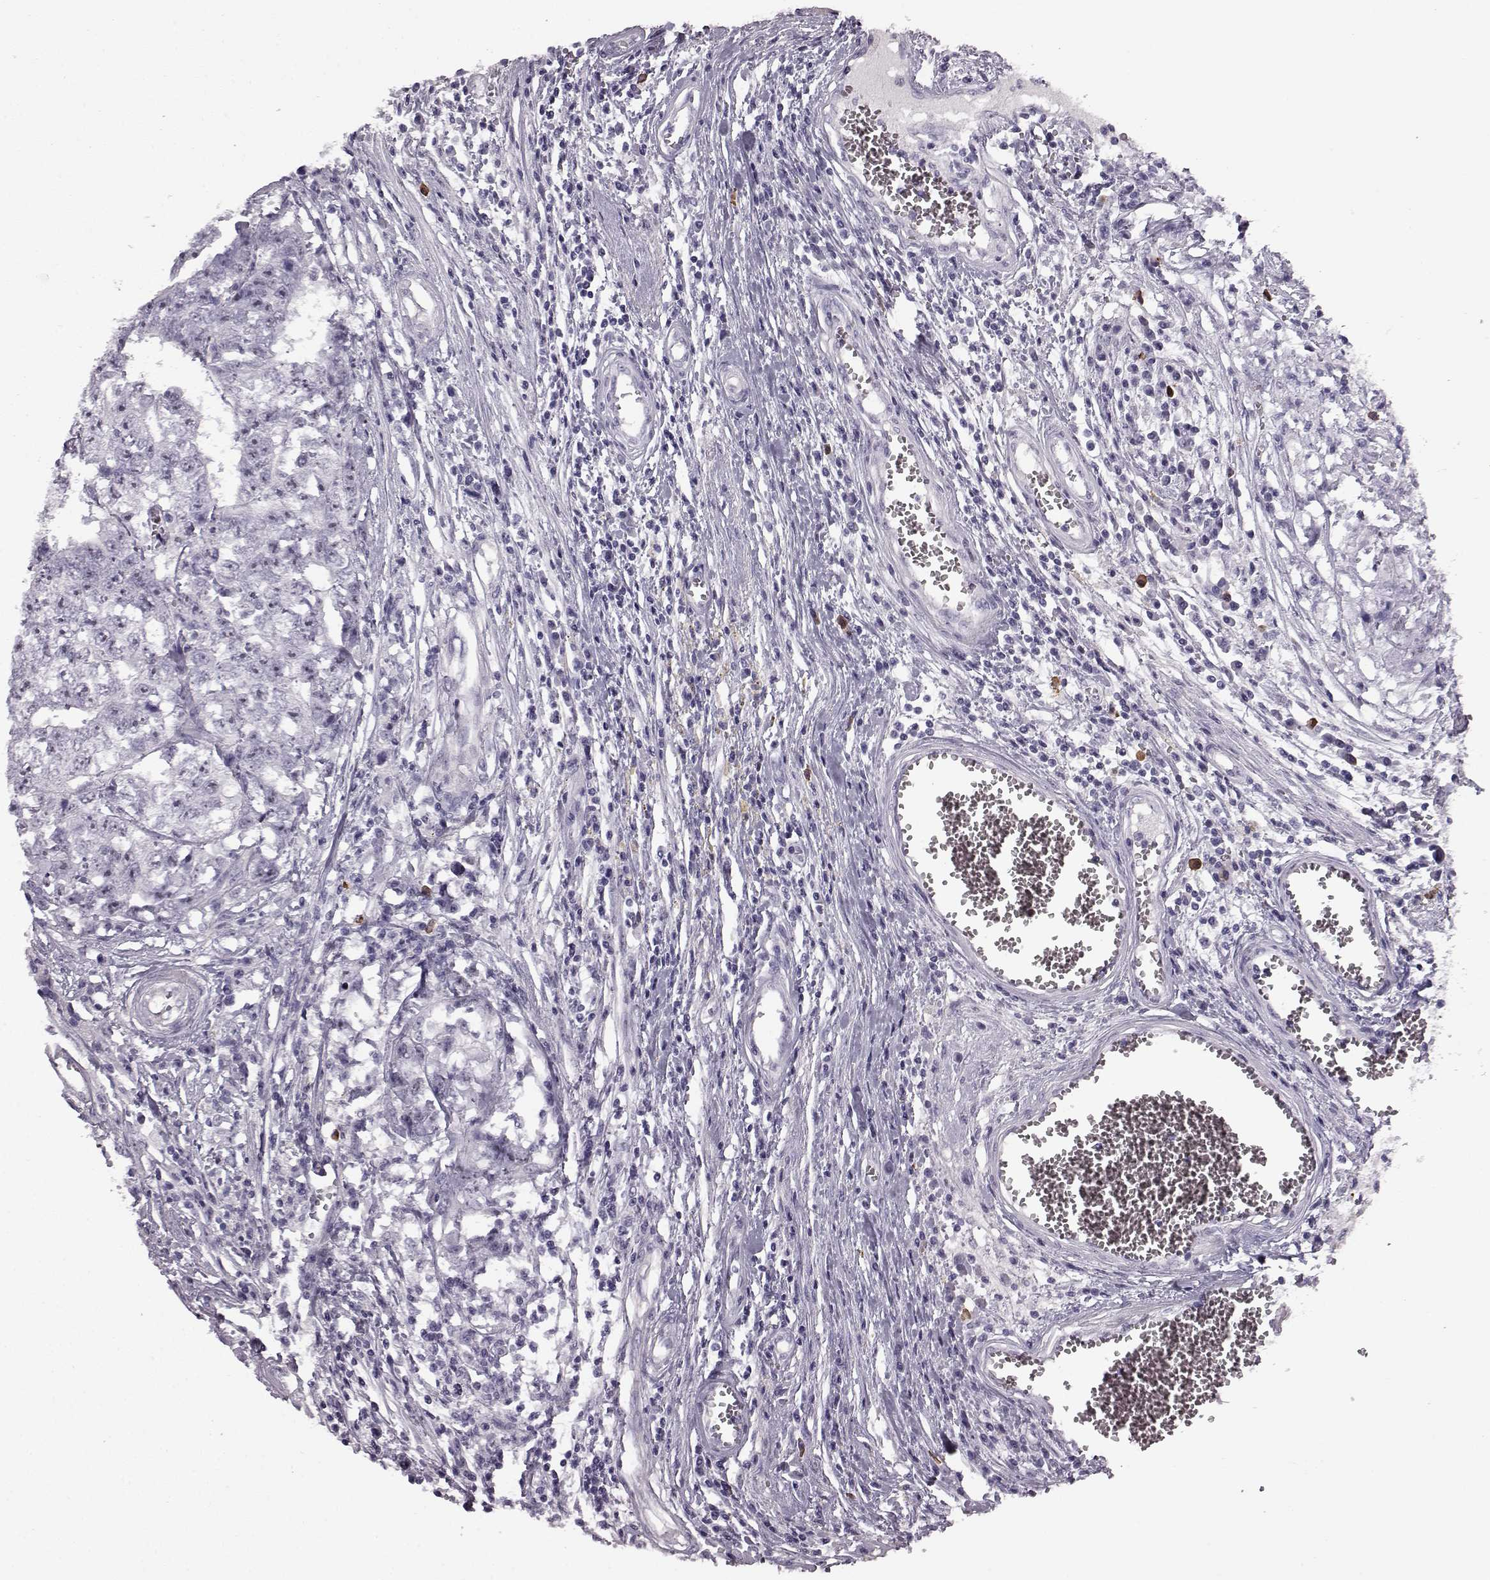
{"staining": {"intensity": "negative", "quantity": "none", "location": "none"}, "tissue": "testis cancer", "cell_type": "Tumor cells", "image_type": "cancer", "snomed": [{"axis": "morphology", "description": "Carcinoma, Embryonal, NOS"}, {"axis": "topography", "description": "Testis"}], "caption": "Immunohistochemical staining of testis embryonal carcinoma shows no significant staining in tumor cells.", "gene": "PRPH2", "patient": {"sex": "male", "age": 36}}